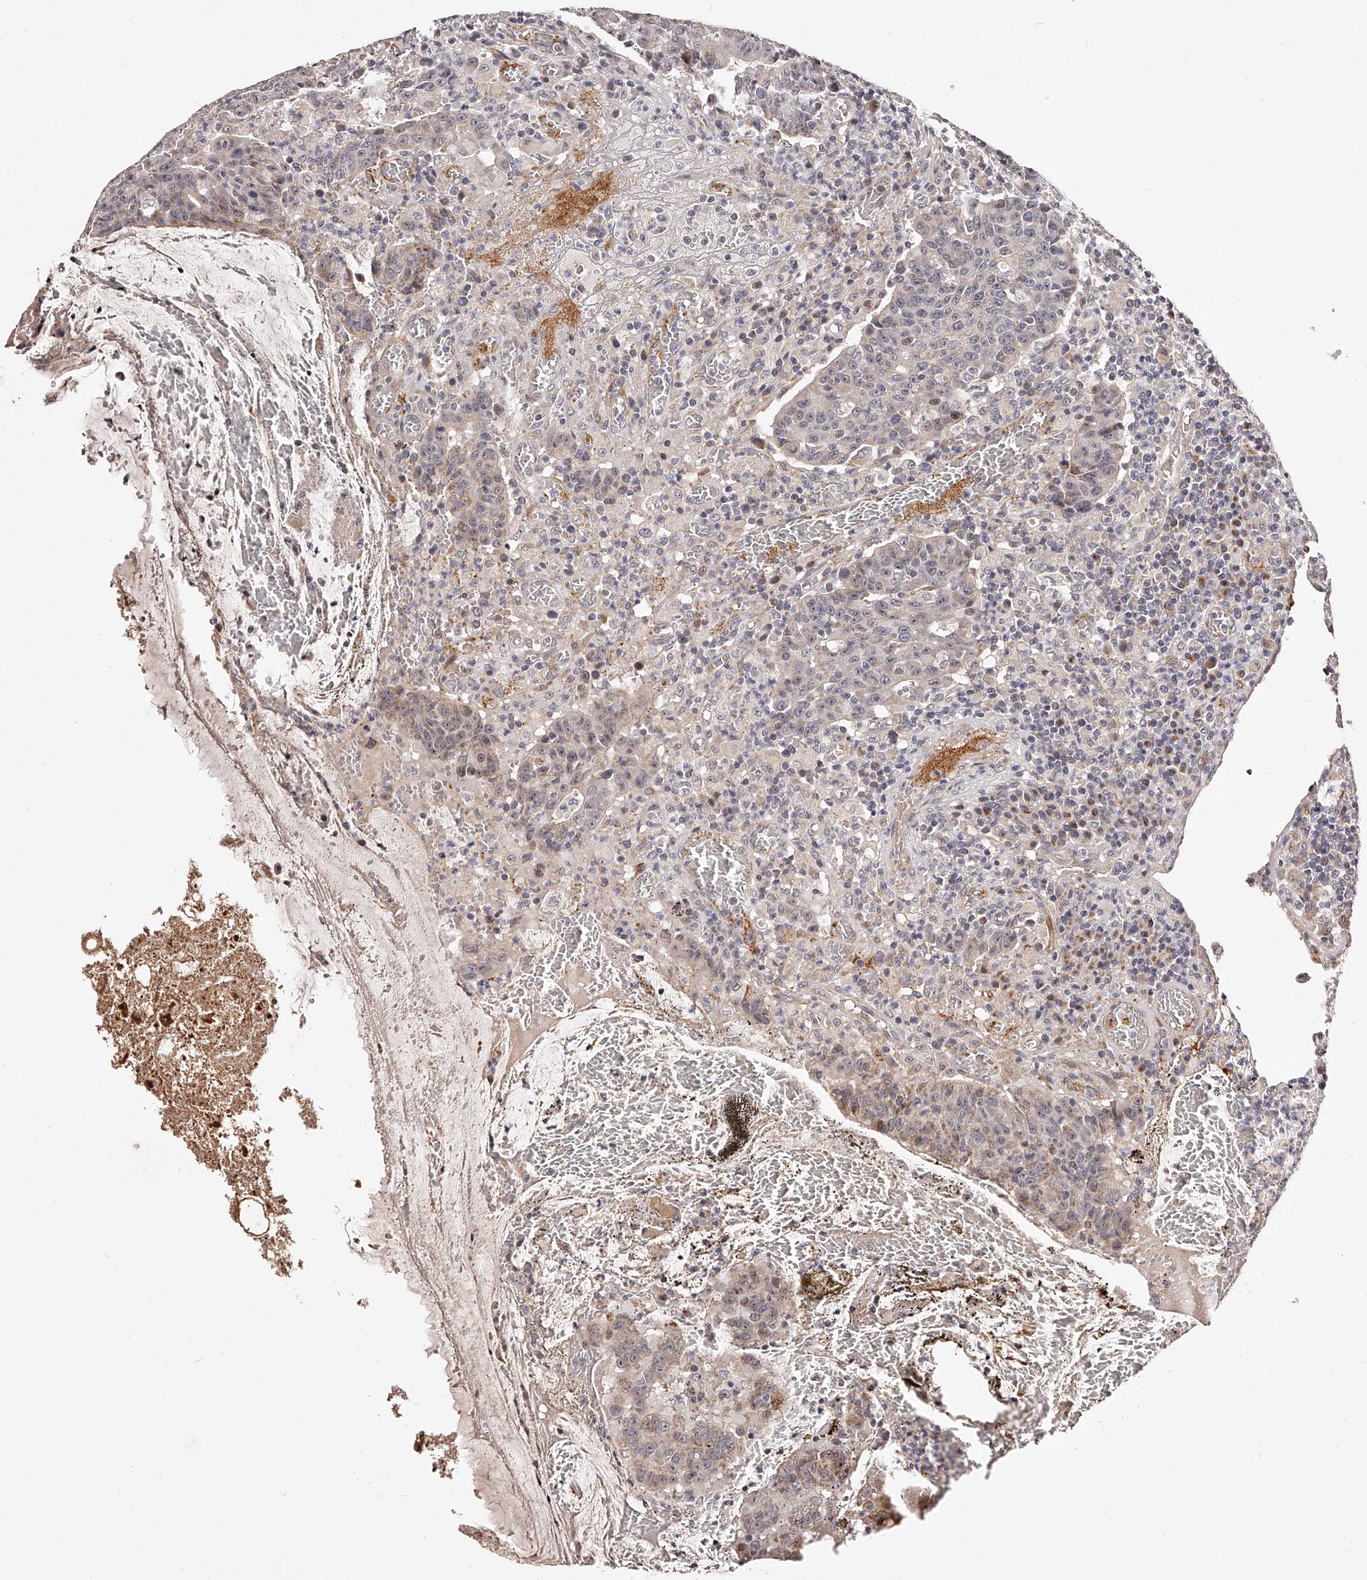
{"staining": {"intensity": "weak", "quantity": "25%-75%", "location": "cytoplasmic/membranous"}, "tissue": "colorectal cancer", "cell_type": "Tumor cells", "image_type": "cancer", "snomed": [{"axis": "morphology", "description": "Adenocarcinoma, NOS"}, {"axis": "topography", "description": "Colon"}], "caption": "A high-resolution micrograph shows immunohistochemistry staining of adenocarcinoma (colorectal), which displays weak cytoplasmic/membranous staining in approximately 25%-75% of tumor cells.", "gene": "ZNF502", "patient": {"sex": "female", "age": 75}}